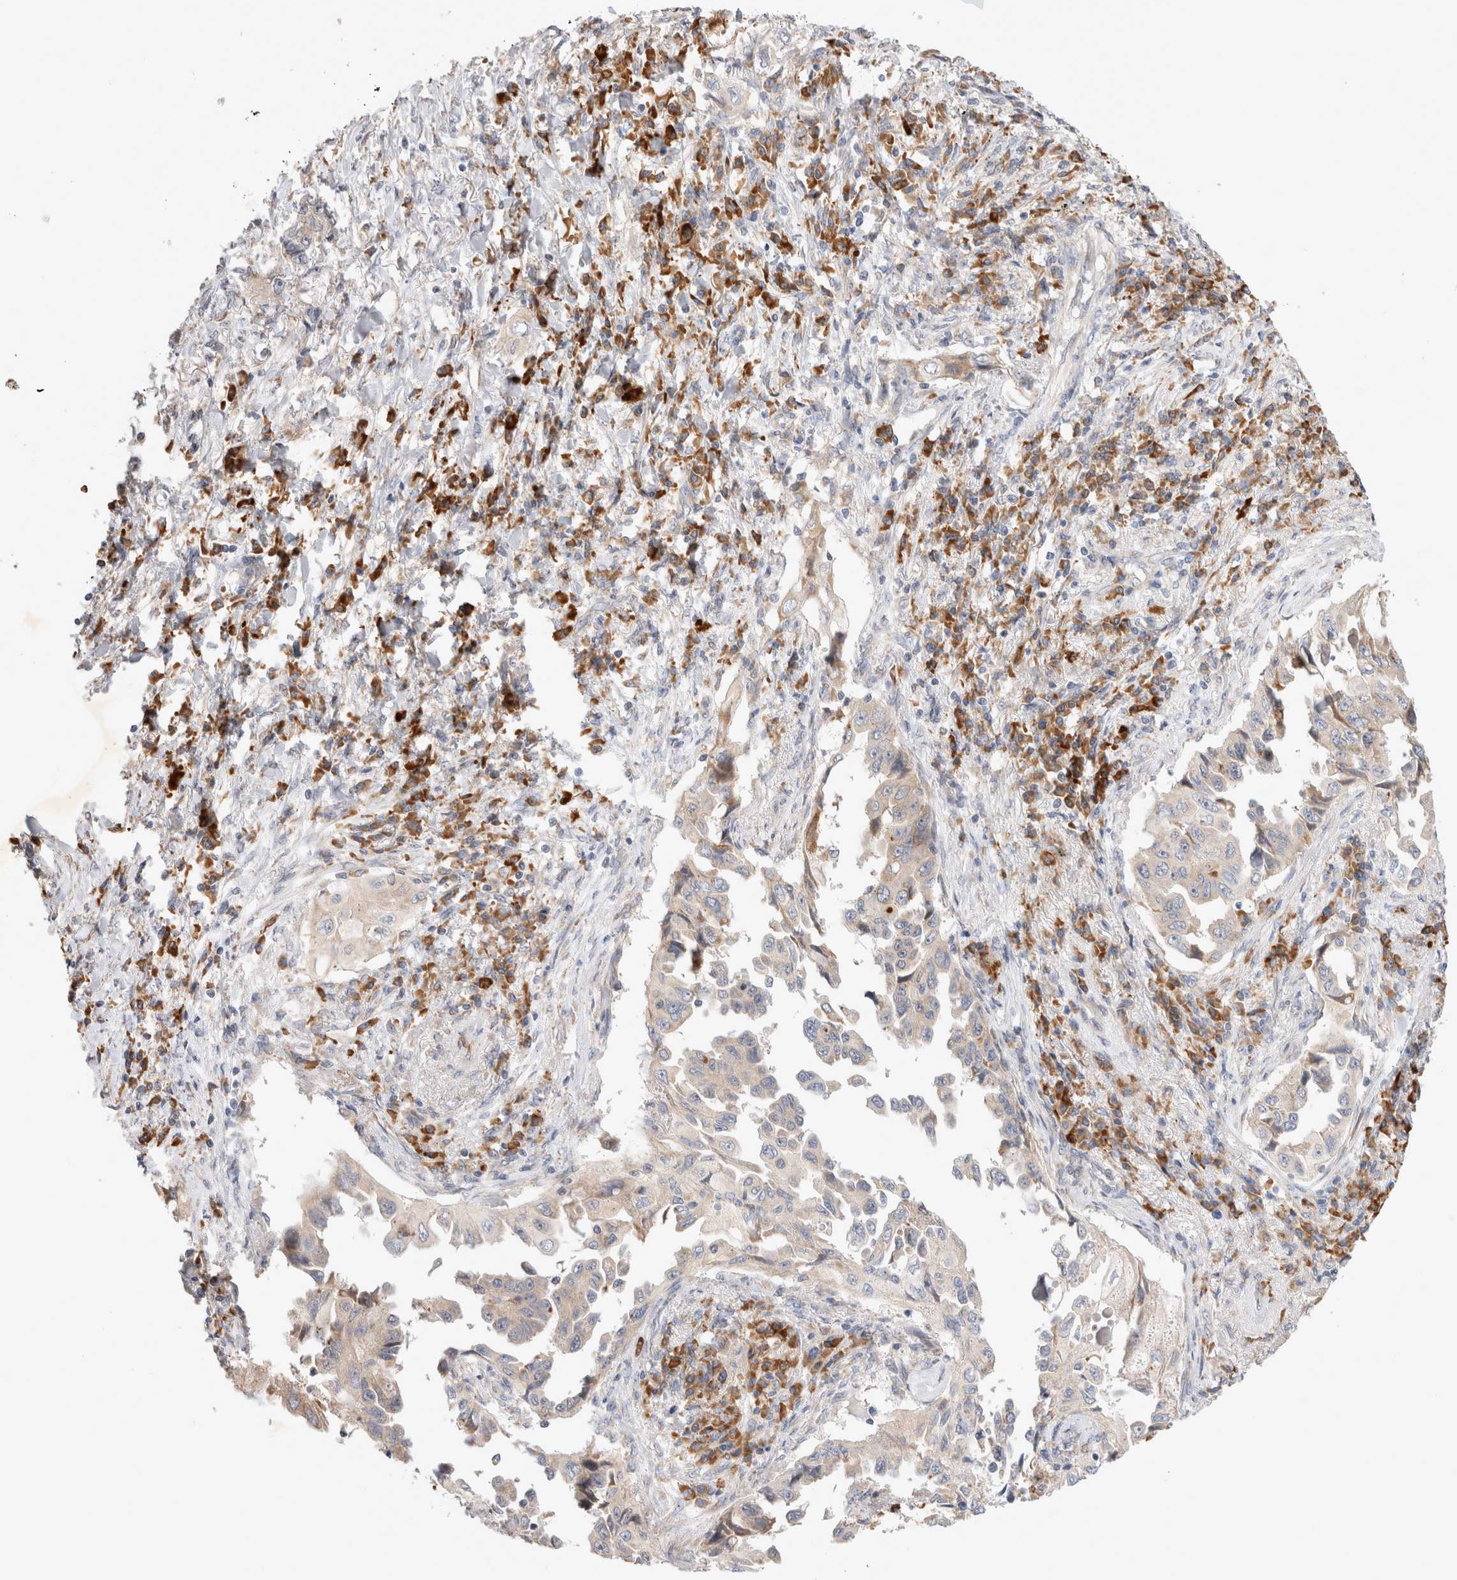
{"staining": {"intensity": "weak", "quantity": "<25%", "location": "cytoplasmic/membranous"}, "tissue": "lung cancer", "cell_type": "Tumor cells", "image_type": "cancer", "snomed": [{"axis": "morphology", "description": "Adenocarcinoma, NOS"}, {"axis": "topography", "description": "Lung"}], "caption": "Lung adenocarcinoma stained for a protein using immunohistochemistry shows no staining tumor cells.", "gene": "NEDD4L", "patient": {"sex": "female", "age": 51}}